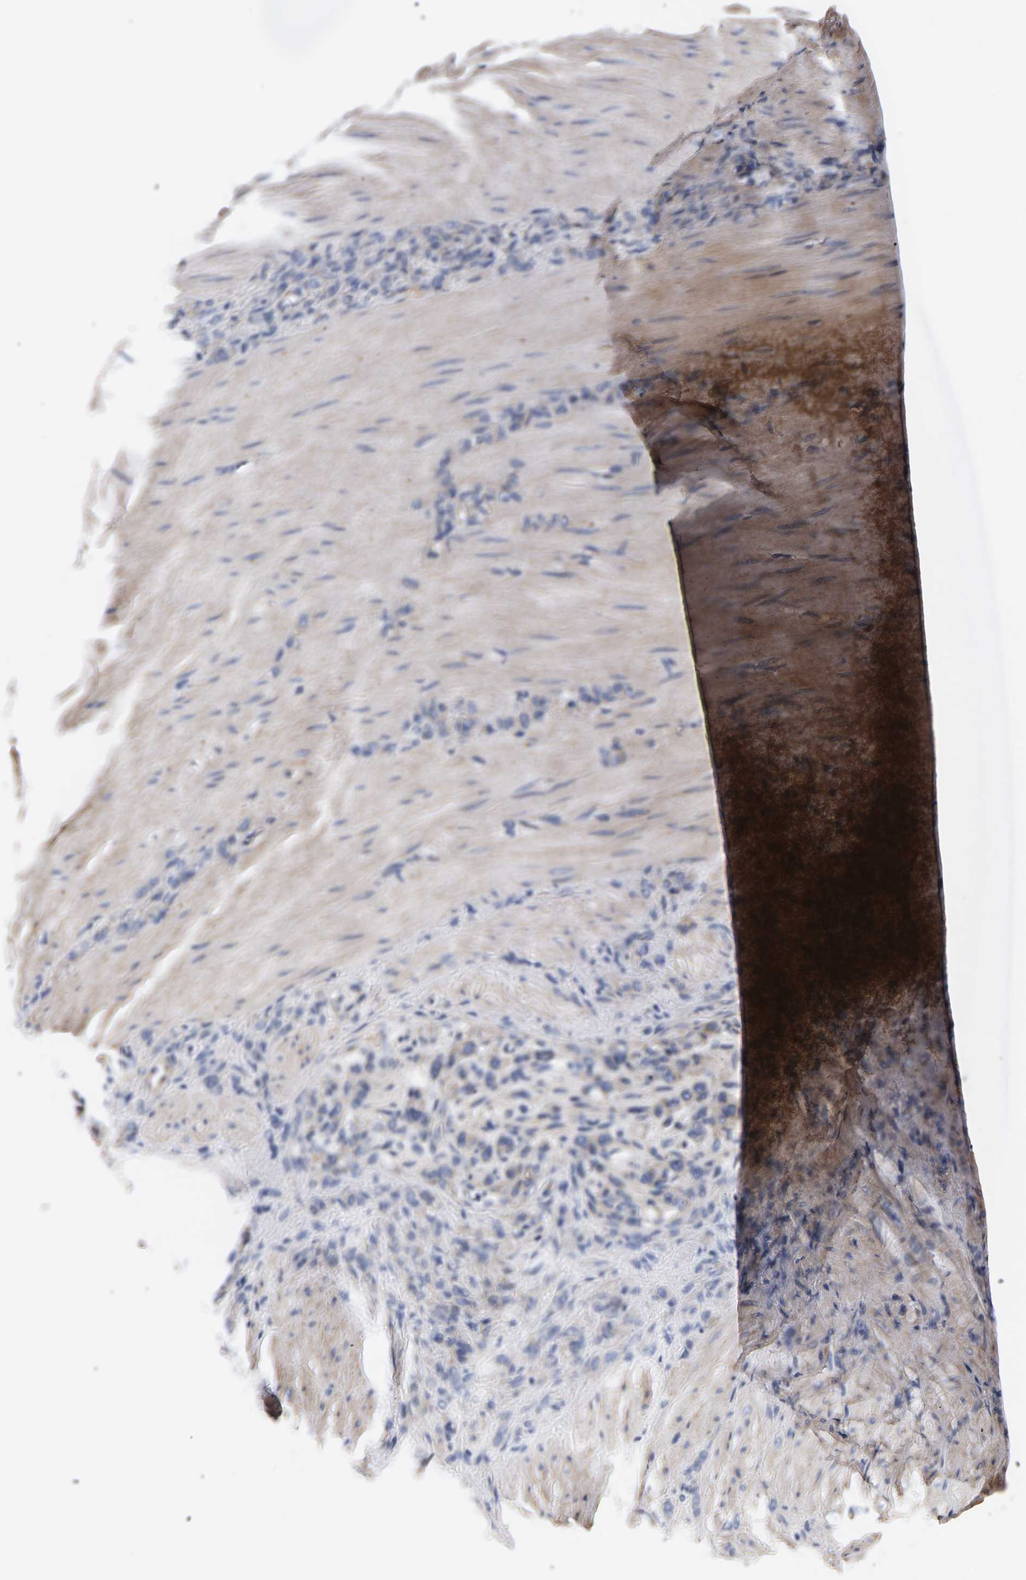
{"staining": {"intensity": "negative", "quantity": "none", "location": "none"}, "tissue": "stomach cancer", "cell_type": "Tumor cells", "image_type": "cancer", "snomed": [{"axis": "morphology", "description": "Normal tissue, NOS"}, {"axis": "morphology", "description": "Adenocarcinoma, NOS"}, {"axis": "topography", "description": "Stomach"}], "caption": "This is an IHC image of stomach cancer (adenocarcinoma). There is no expression in tumor cells.", "gene": "MARCHF7", "patient": {"sex": "male", "age": 82}}